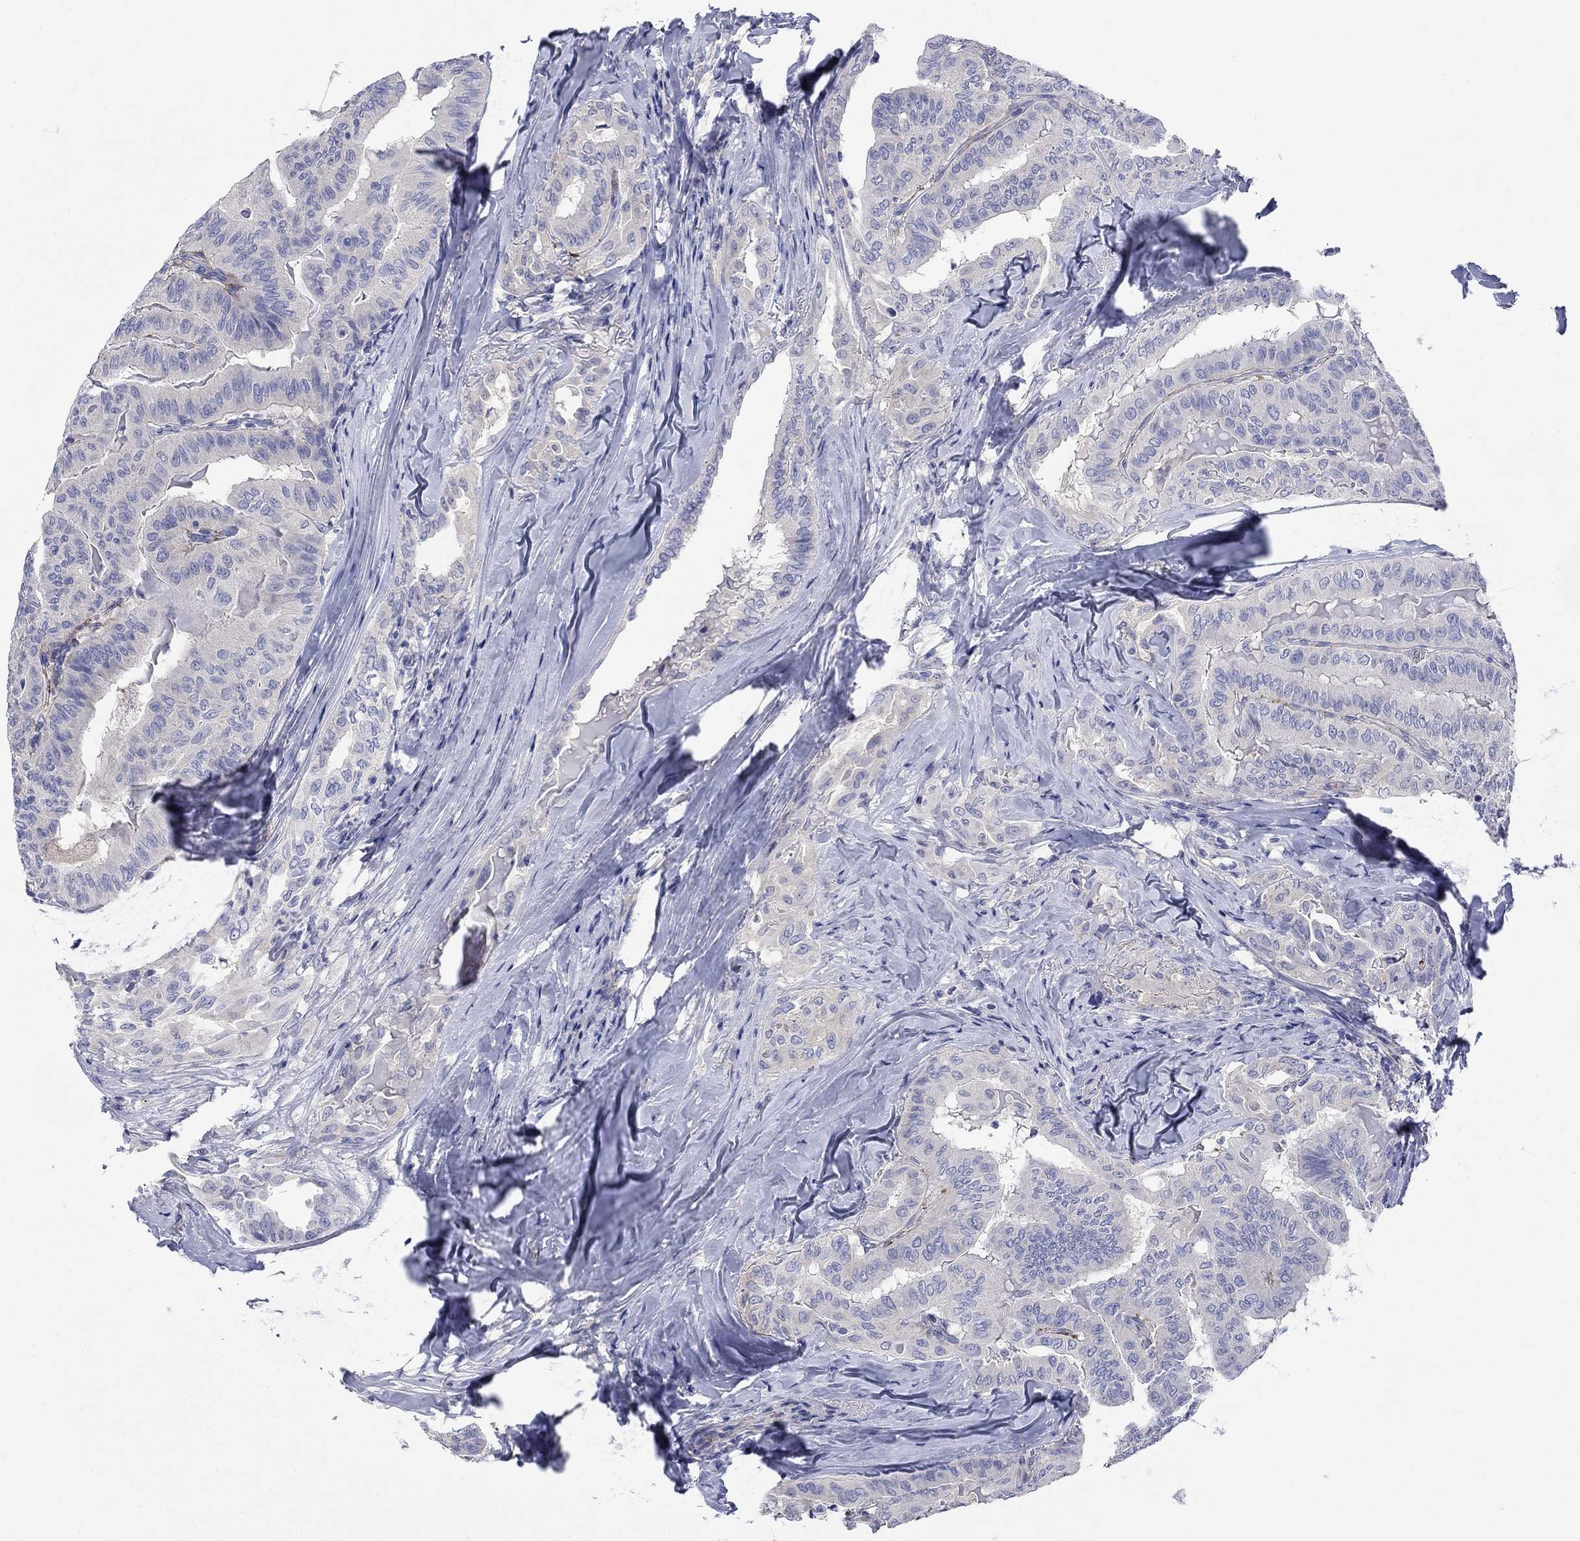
{"staining": {"intensity": "negative", "quantity": "none", "location": "none"}, "tissue": "thyroid cancer", "cell_type": "Tumor cells", "image_type": "cancer", "snomed": [{"axis": "morphology", "description": "Papillary adenocarcinoma, NOS"}, {"axis": "topography", "description": "Thyroid gland"}], "caption": "Human thyroid cancer (papillary adenocarcinoma) stained for a protein using immunohistochemistry demonstrates no staining in tumor cells.", "gene": "PTPRZ1", "patient": {"sex": "female", "age": 68}}